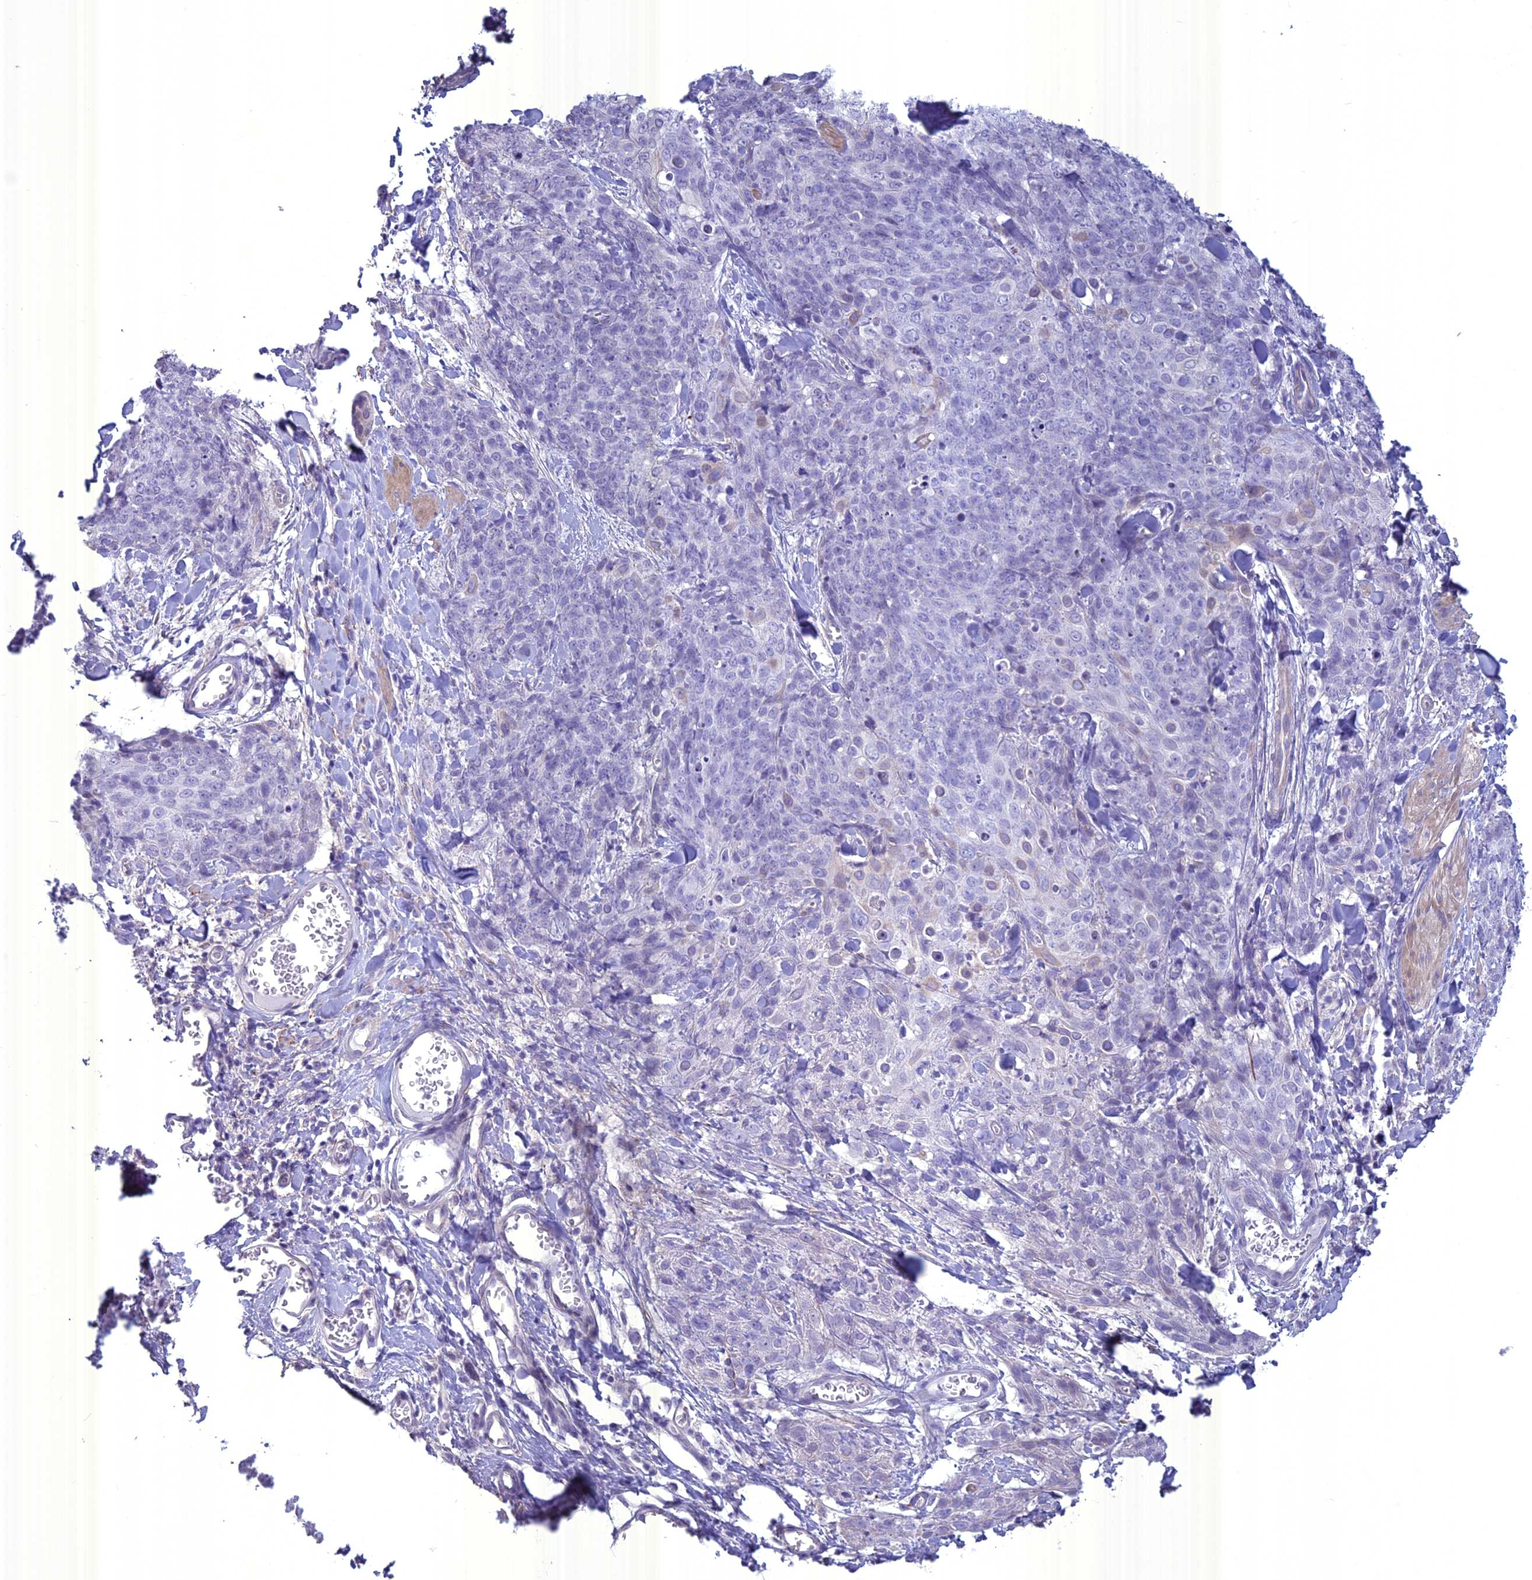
{"staining": {"intensity": "negative", "quantity": "none", "location": "none"}, "tissue": "skin cancer", "cell_type": "Tumor cells", "image_type": "cancer", "snomed": [{"axis": "morphology", "description": "Squamous cell carcinoma, NOS"}, {"axis": "topography", "description": "Skin"}, {"axis": "topography", "description": "Vulva"}], "caption": "This histopathology image is of skin cancer stained with immunohistochemistry to label a protein in brown with the nuclei are counter-stained blue. There is no expression in tumor cells. (Stains: DAB immunohistochemistry with hematoxylin counter stain, Microscopy: brightfield microscopy at high magnification).", "gene": "SPHKAP", "patient": {"sex": "female", "age": 85}}